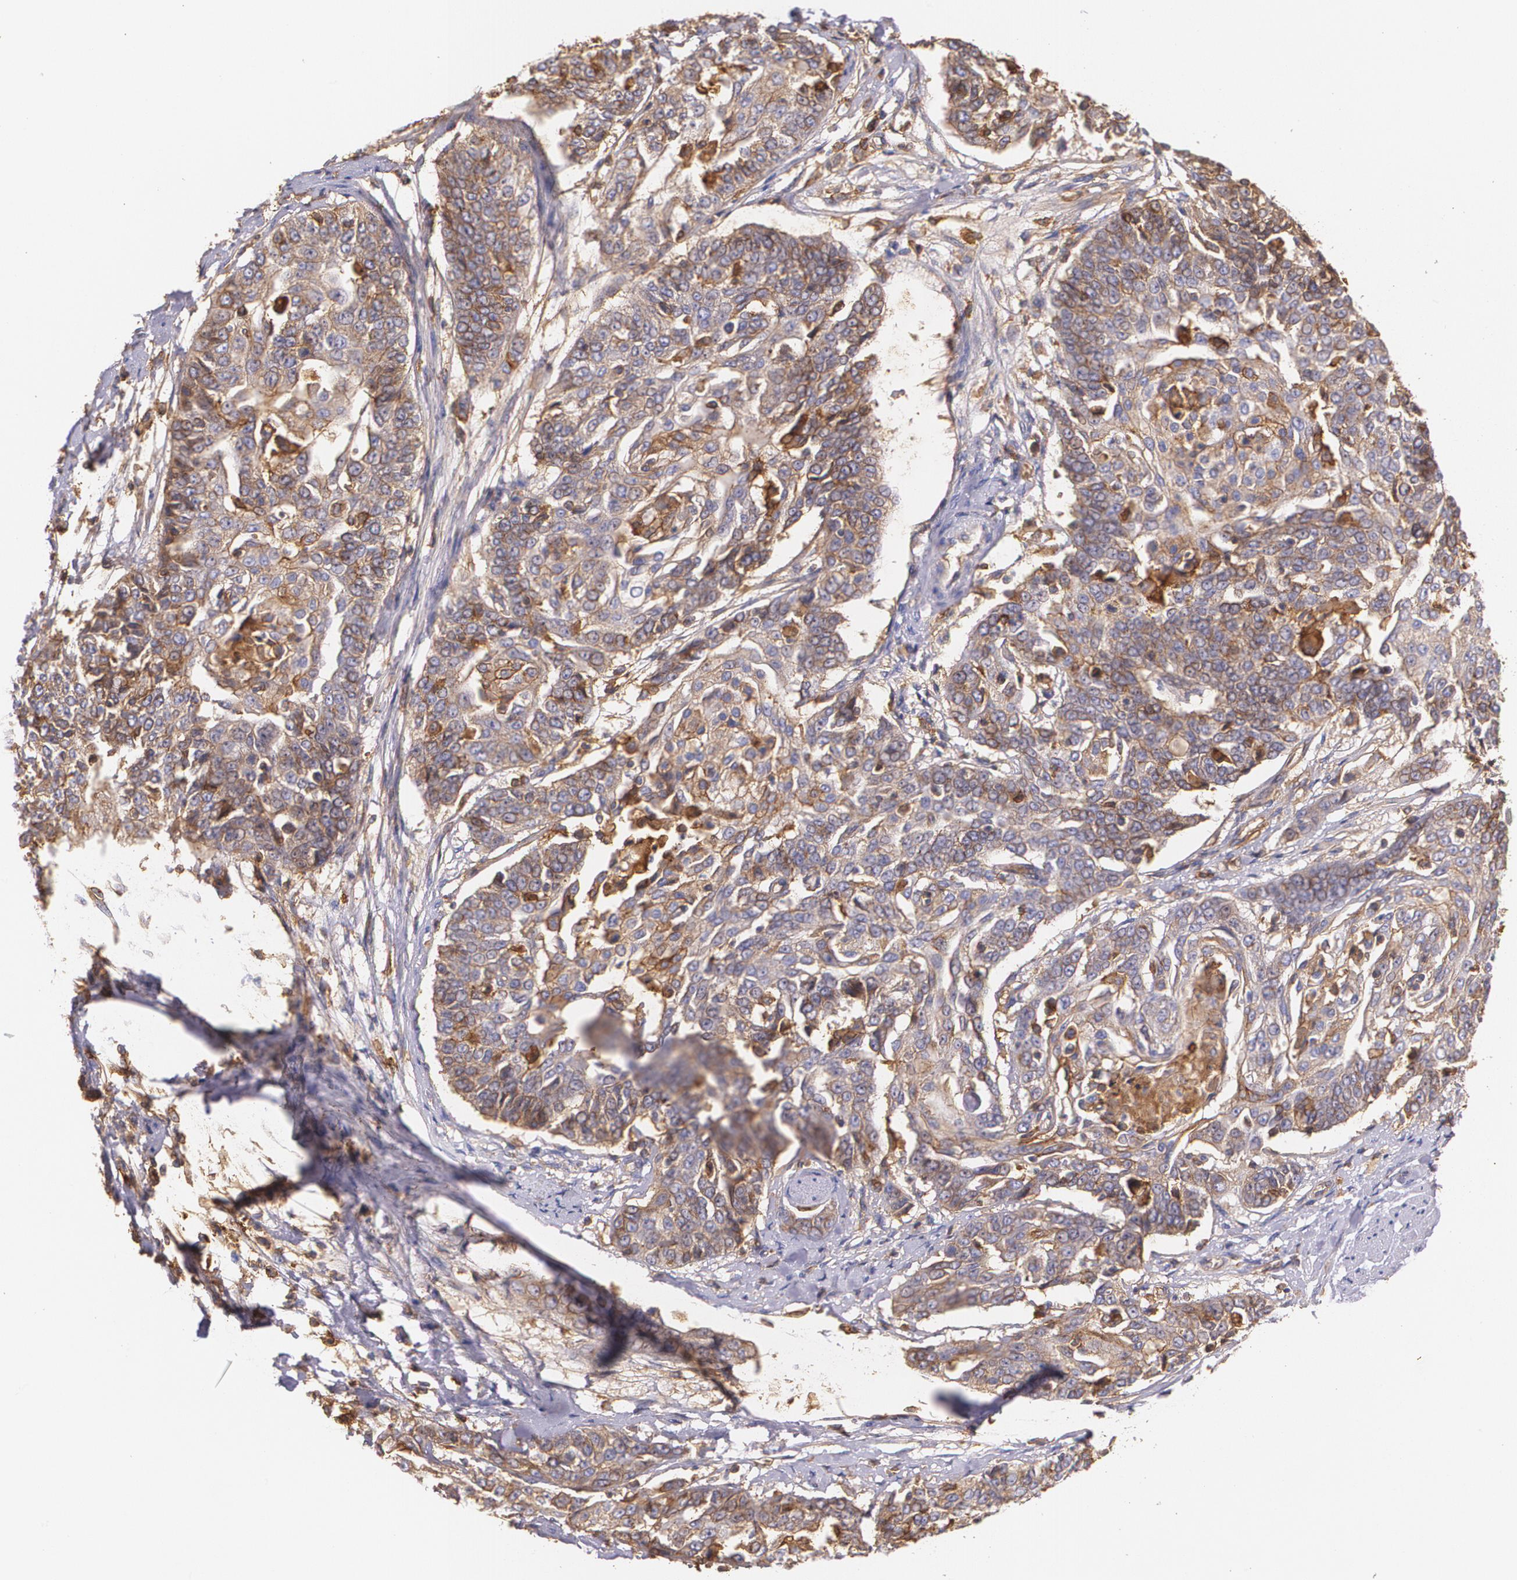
{"staining": {"intensity": "moderate", "quantity": ">75%", "location": "cytoplasmic/membranous"}, "tissue": "cervical cancer", "cell_type": "Tumor cells", "image_type": "cancer", "snomed": [{"axis": "morphology", "description": "Squamous cell carcinoma, NOS"}, {"axis": "topography", "description": "Cervix"}], "caption": "Cervical squamous cell carcinoma stained with a protein marker demonstrates moderate staining in tumor cells.", "gene": "B2M", "patient": {"sex": "female", "age": 64}}